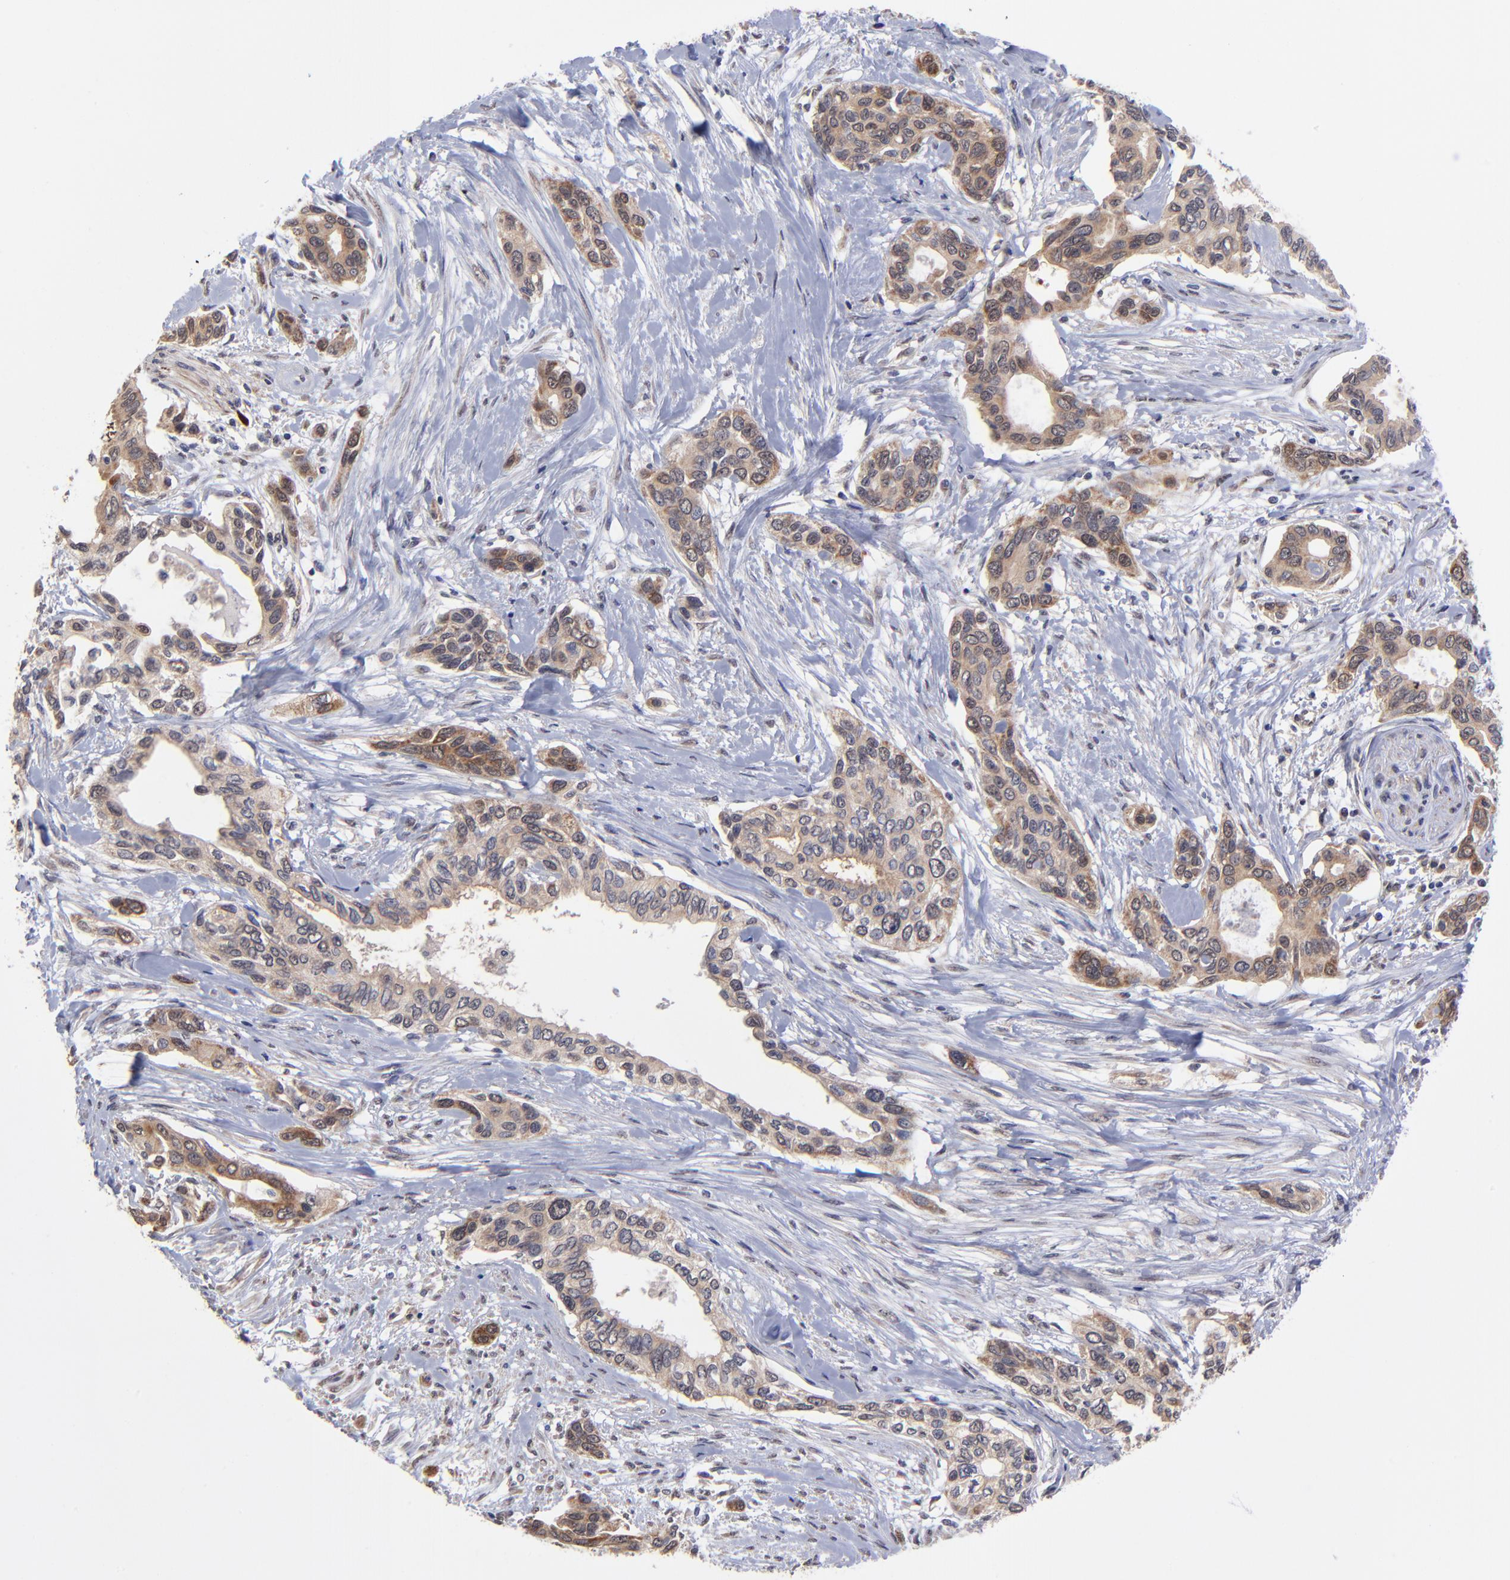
{"staining": {"intensity": "strong", "quantity": ">75%", "location": "cytoplasmic/membranous"}, "tissue": "pancreatic cancer", "cell_type": "Tumor cells", "image_type": "cancer", "snomed": [{"axis": "morphology", "description": "Adenocarcinoma, NOS"}, {"axis": "topography", "description": "Pancreas"}], "caption": "Protein analysis of pancreatic cancer (adenocarcinoma) tissue displays strong cytoplasmic/membranous expression in about >75% of tumor cells.", "gene": "UBE2H", "patient": {"sex": "female", "age": 60}}